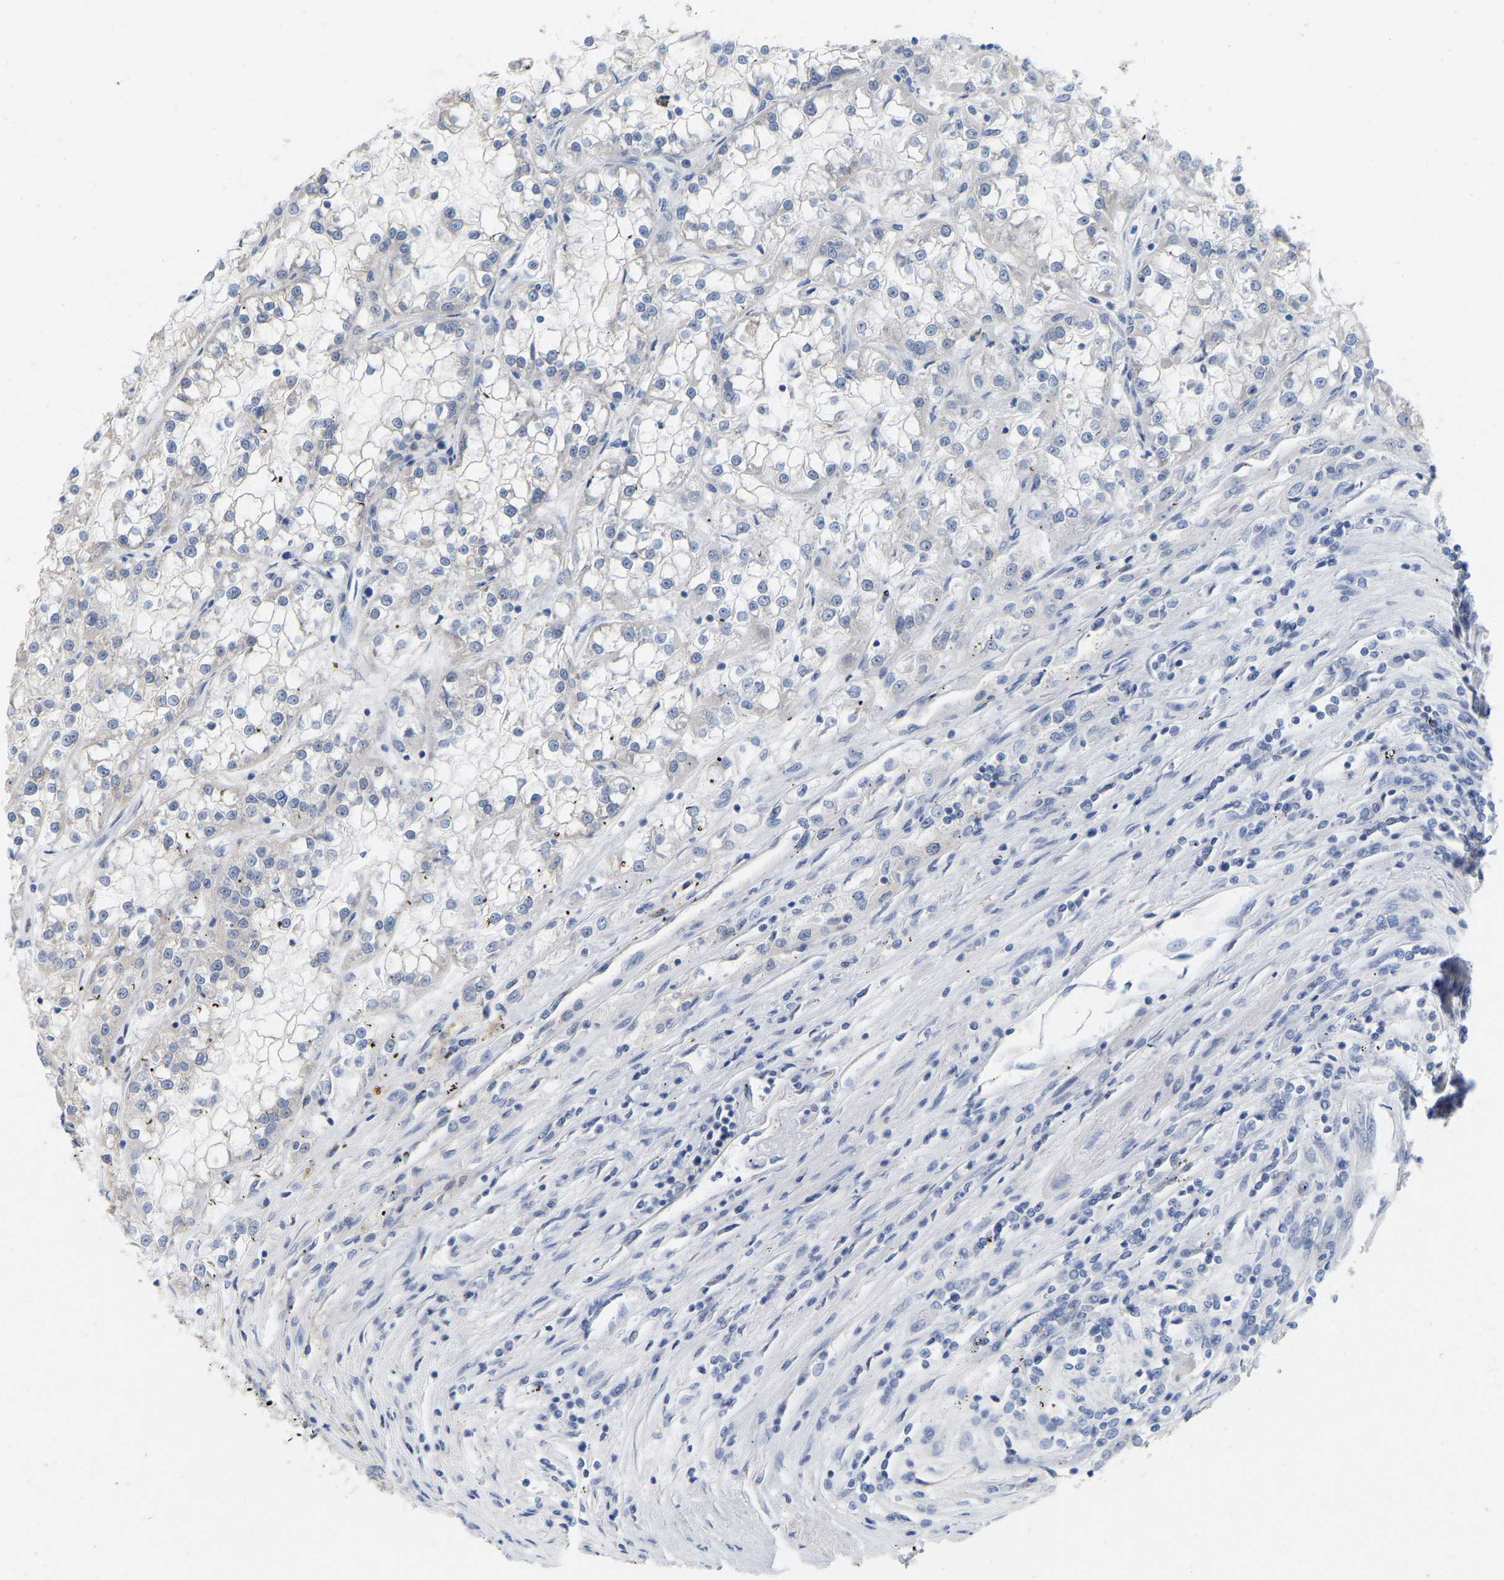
{"staining": {"intensity": "negative", "quantity": "none", "location": "none"}, "tissue": "renal cancer", "cell_type": "Tumor cells", "image_type": "cancer", "snomed": [{"axis": "morphology", "description": "Adenocarcinoma, NOS"}, {"axis": "topography", "description": "Kidney"}], "caption": "The image reveals no significant positivity in tumor cells of renal adenocarcinoma.", "gene": "WIPI2", "patient": {"sex": "female", "age": 52}}